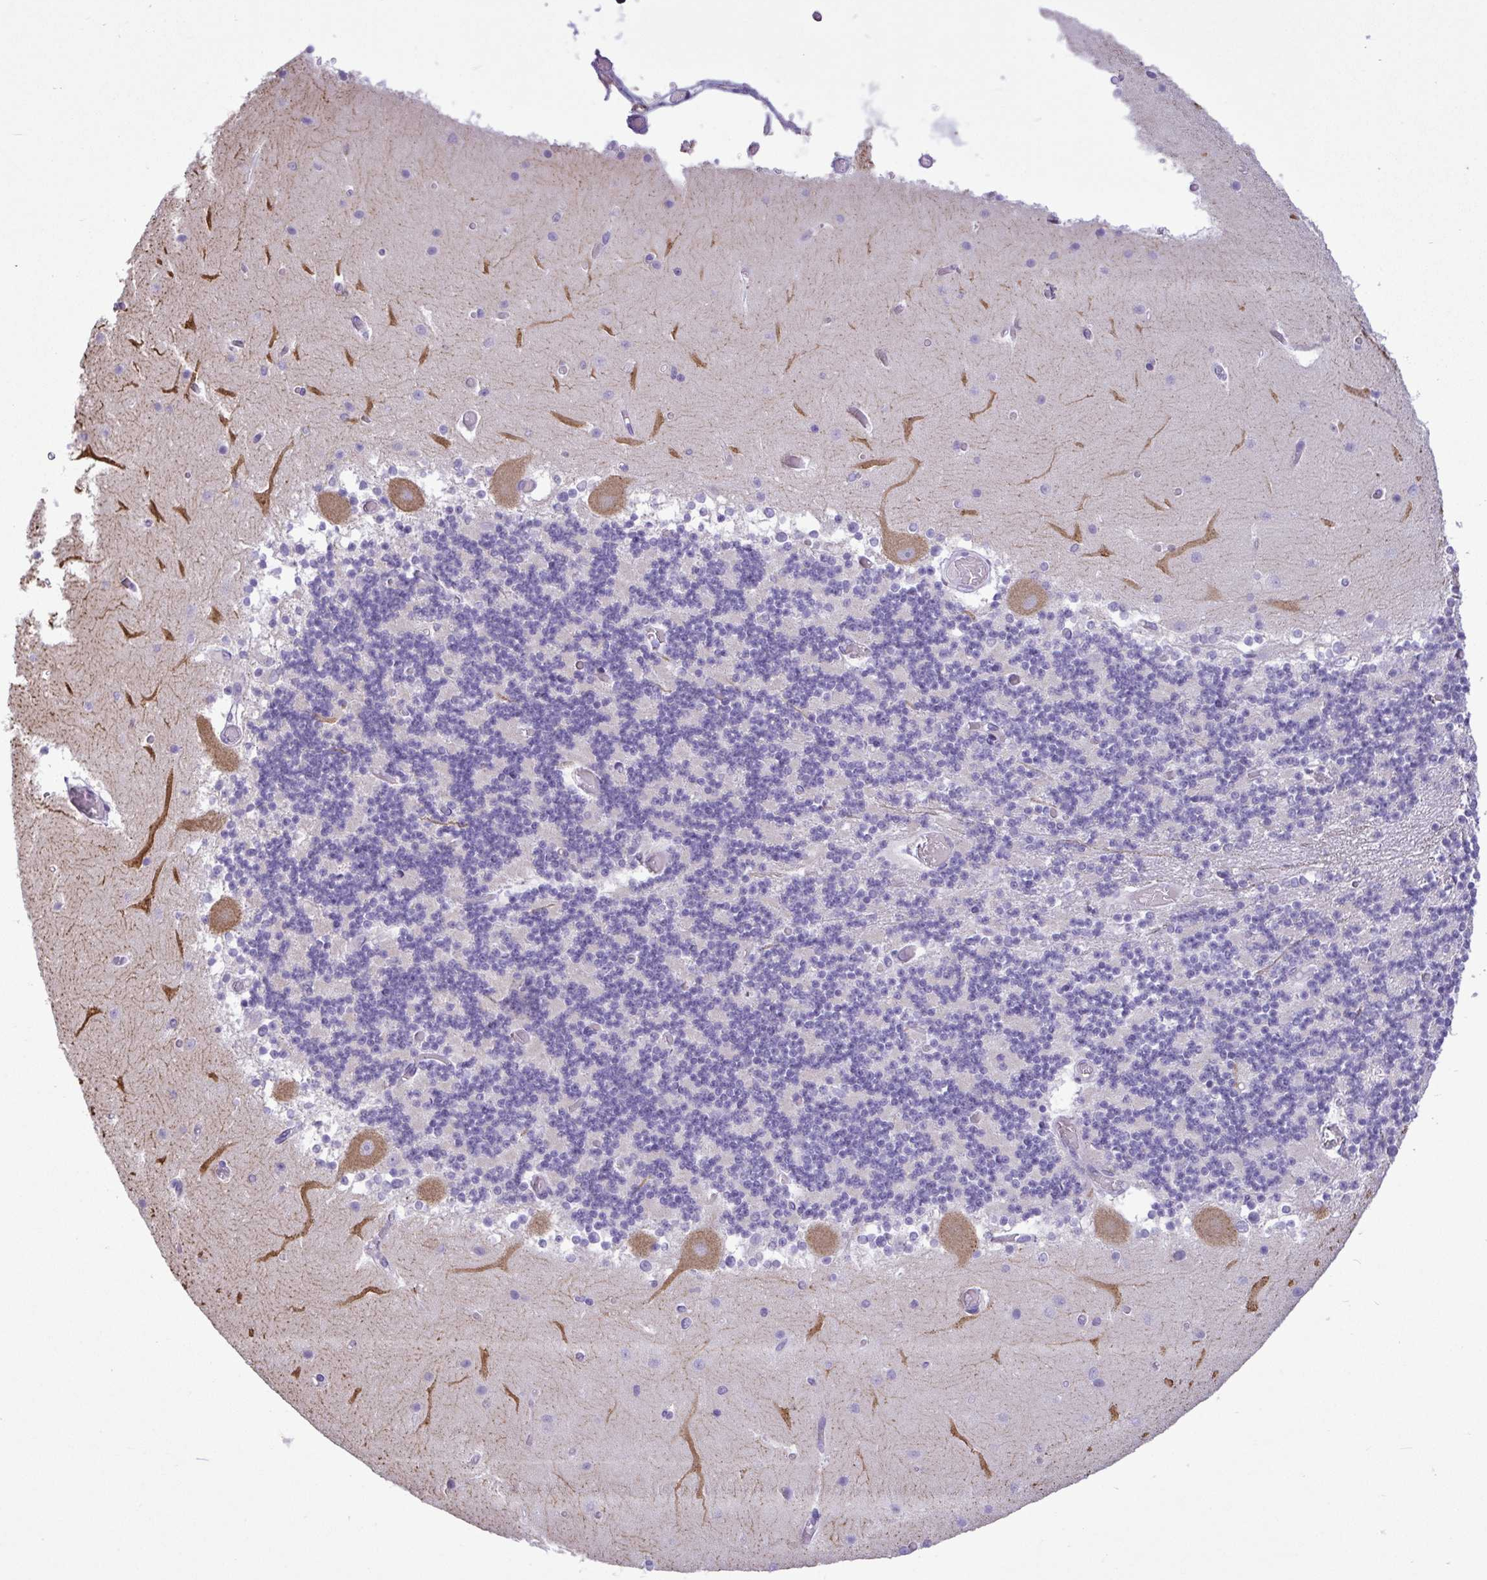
{"staining": {"intensity": "negative", "quantity": "none", "location": "none"}, "tissue": "cerebellum", "cell_type": "Cells in granular layer", "image_type": "normal", "snomed": [{"axis": "morphology", "description": "Normal tissue, NOS"}, {"axis": "topography", "description": "Cerebellum"}], "caption": "Immunohistochemistry of unremarkable human cerebellum displays no staining in cells in granular layer.", "gene": "C4orf33", "patient": {"sex": "female", "age": 28}}